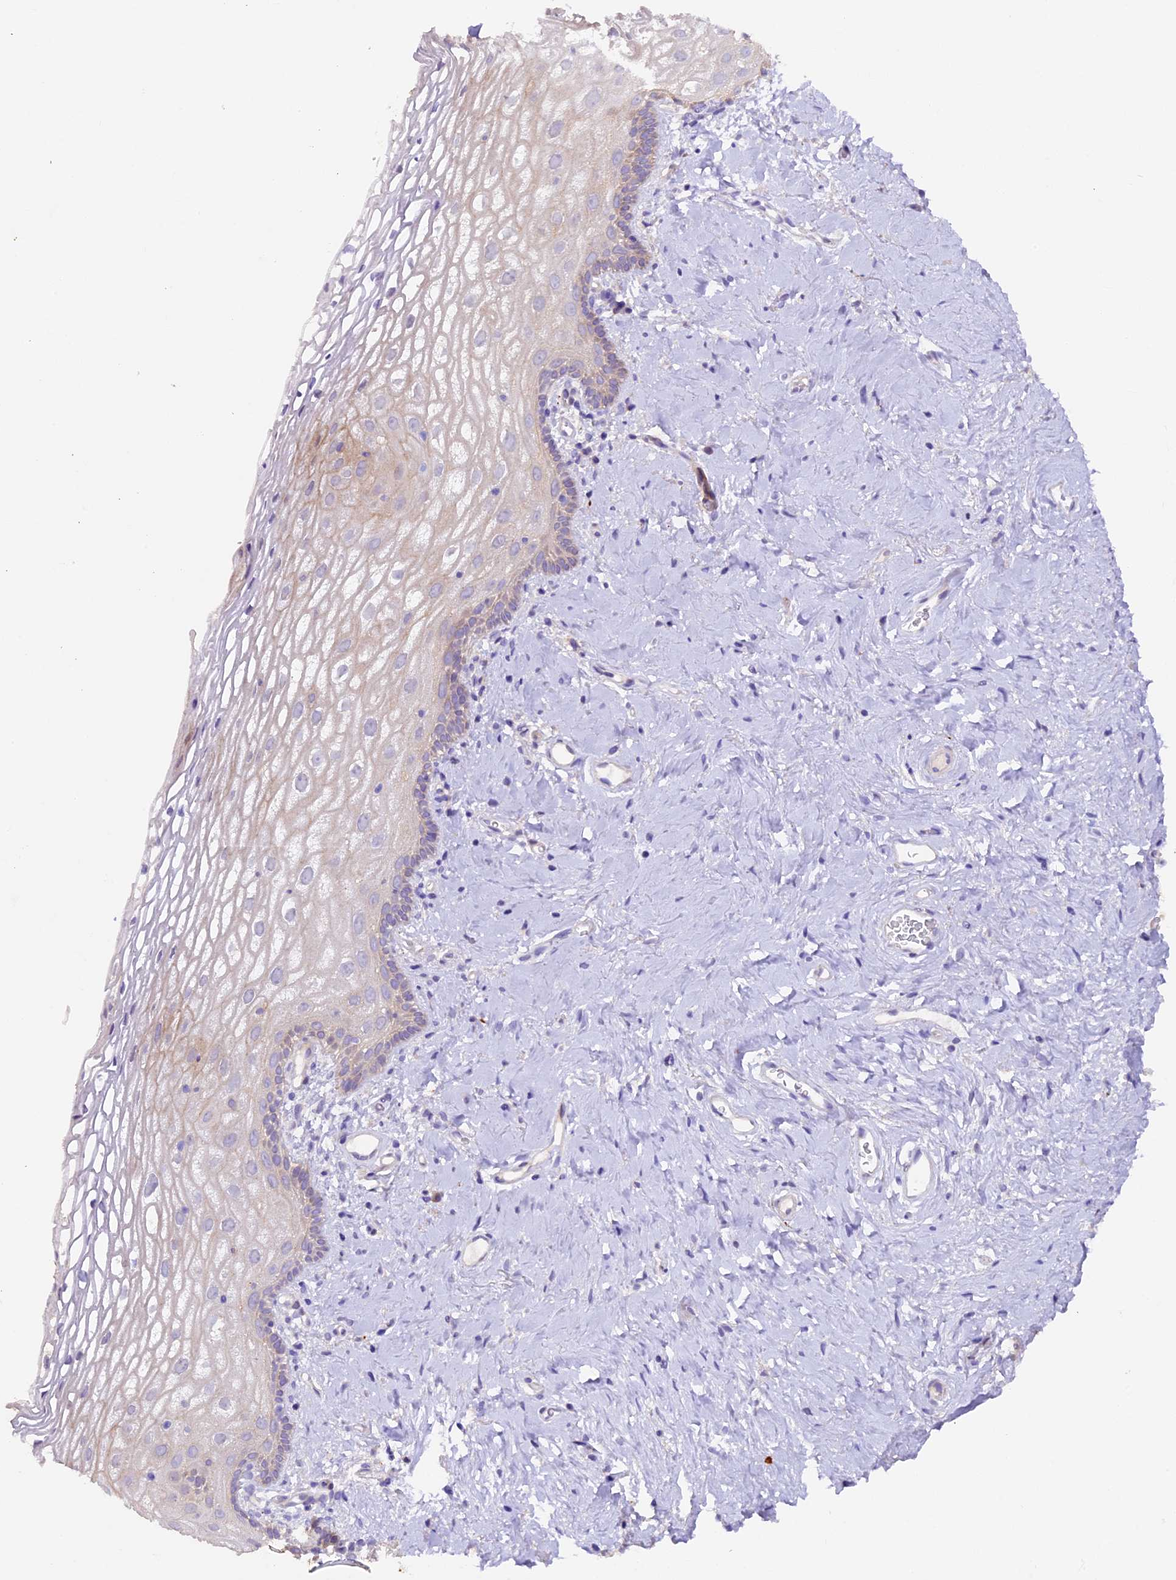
{"staining": {"intensity": "weak", "quantity": "<25%", "location": "cytoplasmic/membranous"}, "tissue": "vagina", "cell_type": "Squamous epithelial cells", "image_type": "normal", "snomed": [{"axis": "morphology", "description": "Normal tissue, NOS"}, {"axis": "morphology", "description": "Adenocarcinoma, NOS"}, {"axis": "topography", "description": "Rectum"}, {"axis": "topography", "description": "Vagina"}], "caption": "DAB immunohistochemical staining of unremarkable human vagina exhibits no significant staining in squamous epithelial cells.", "gene": "NCK2", "patient": {"sex": "female", "age": 71}}